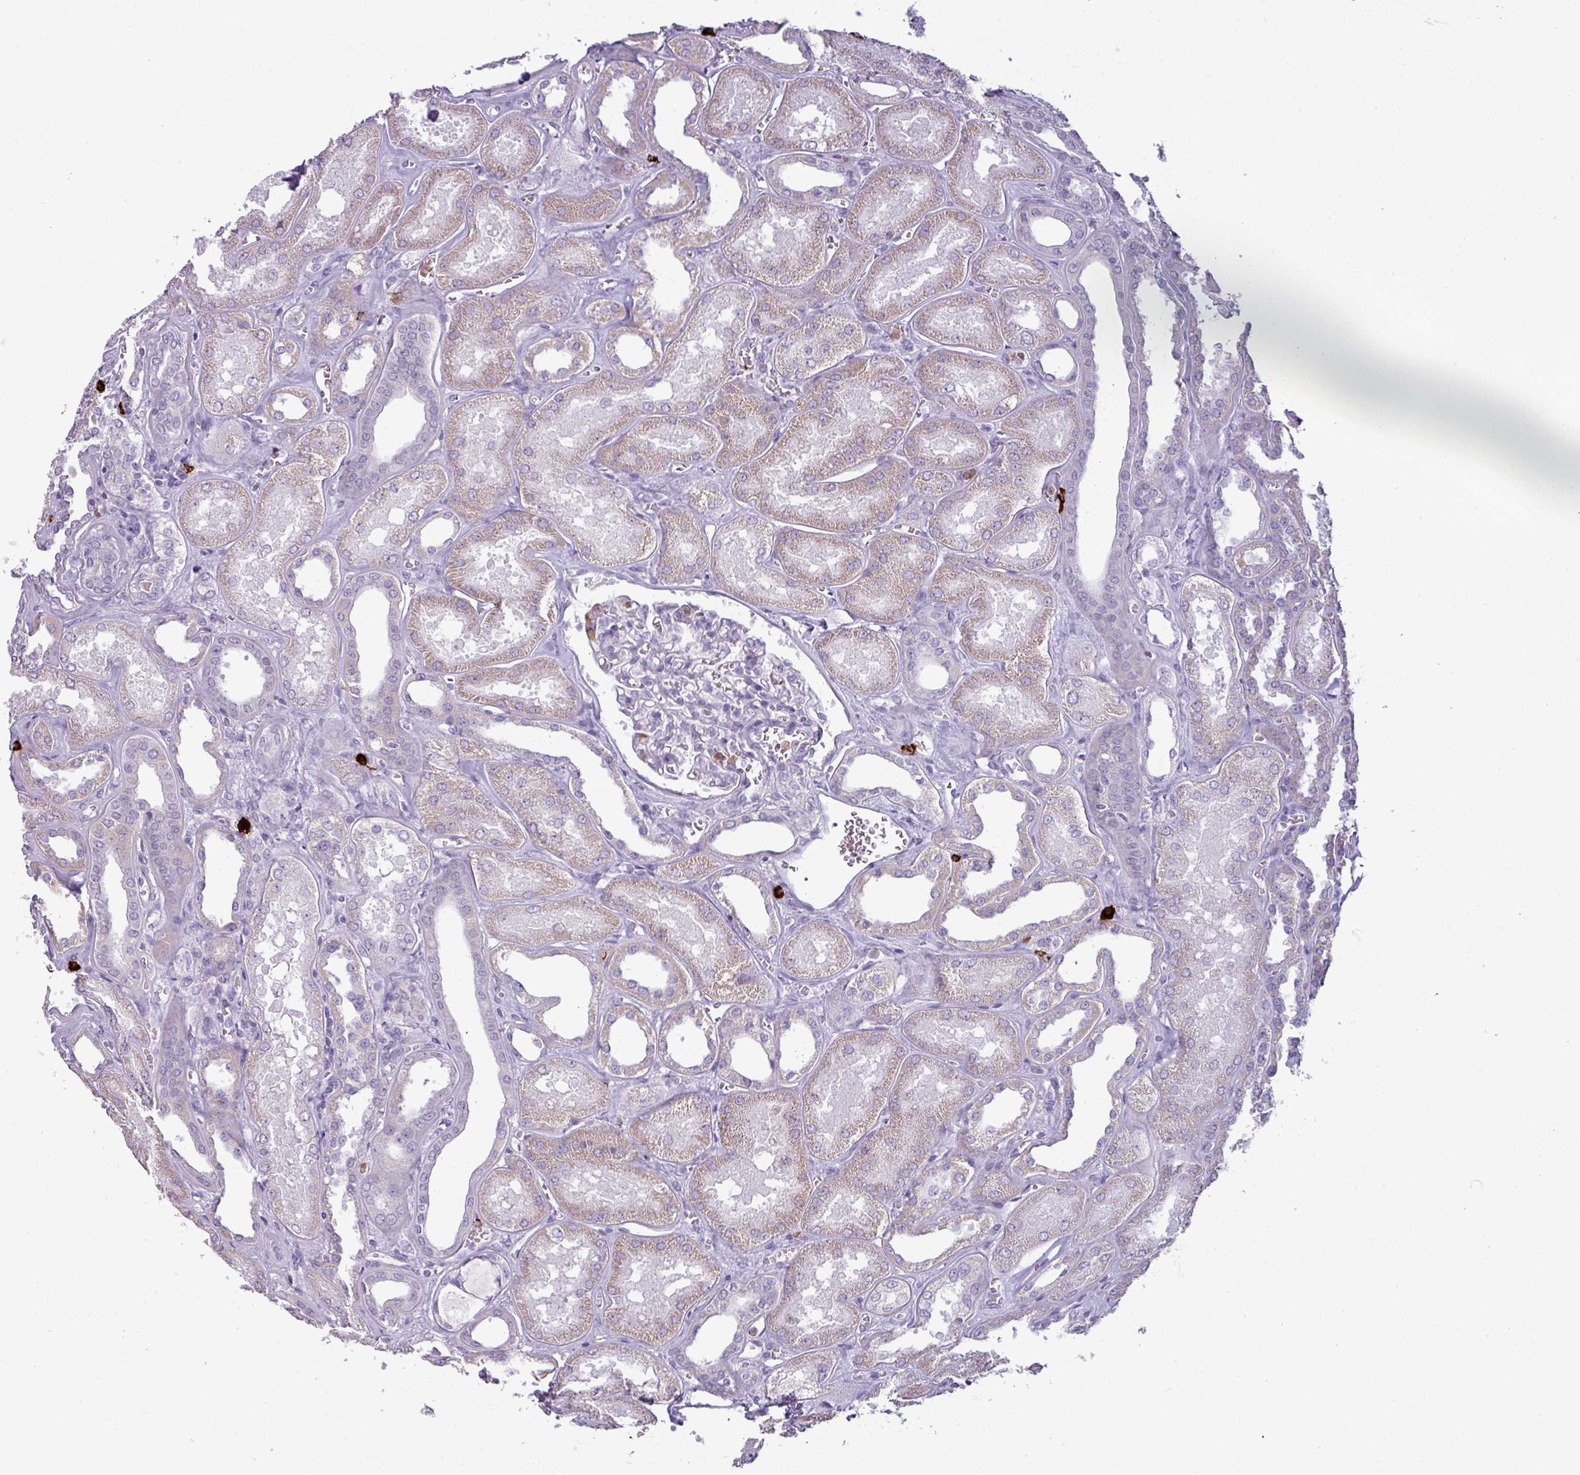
{"staining": {"intensity": "negative", "quantity": "none", "location": "none"}, "tissue": "kidney", "cell_type": "Cells in glomeruli", "image_type": "normal", "snomed": [{"axis": "morphology", "description": "Normal tissue, NOS"}, {"axis": "morphology", "description": "Adenocarcinoma, NOS"}, {"axis": "topography", "description": "Kidney"}], "caption": "IHC histopathology image of normal human kidney stained for a protein (brown), which reveals no staining in cells in glomeruli.", "gene": "TRIM39", "patient": {"sex": "female", "age": 68}}